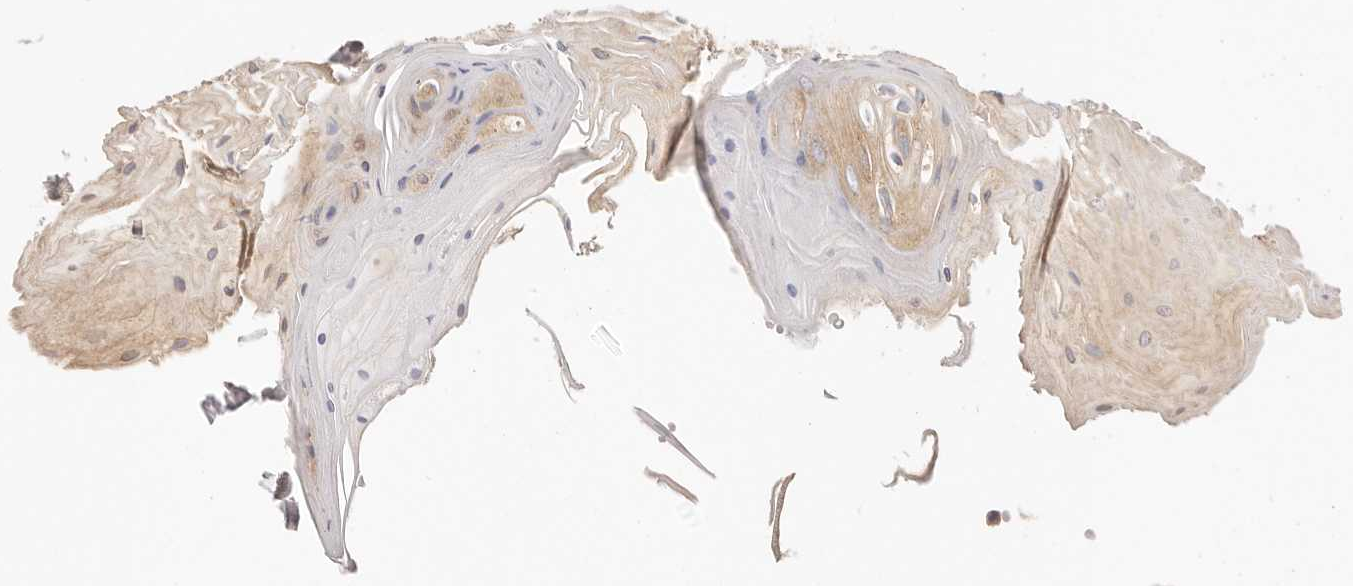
{"staining": {"intensity": "moderate", "quantity": "25%-75%", "location": "cytoplasmic/membranous"}, "tissue": "oral mucosa", "cell_type": "Squamous epithelial cells", "image_type": "normal", "snomed": [{"axis": "morphology", "description": "Normal tissue, NOS"}, {"axis": "morphology", "description": "Squamous cell carcinoma, NOS"}, {"axis": "topography", "description": "Skeletal muscle"}, {"axis": "topography", "description": "Oral tissue"}, {"axis": "topography", "description": "Salivary gland"}, {"axis": "topography", "description": "Head-Neck"}], "caption": "Immunohistochemistry (IHC) of unremarkable human oral mucosa exhibits medium levels of moderate cytoplasmic/membranous expression in approximately 25%-75% of squamous epithelial cells.", "gene": "KCMF1", "patient": {"sex": "male", "age": 54}}